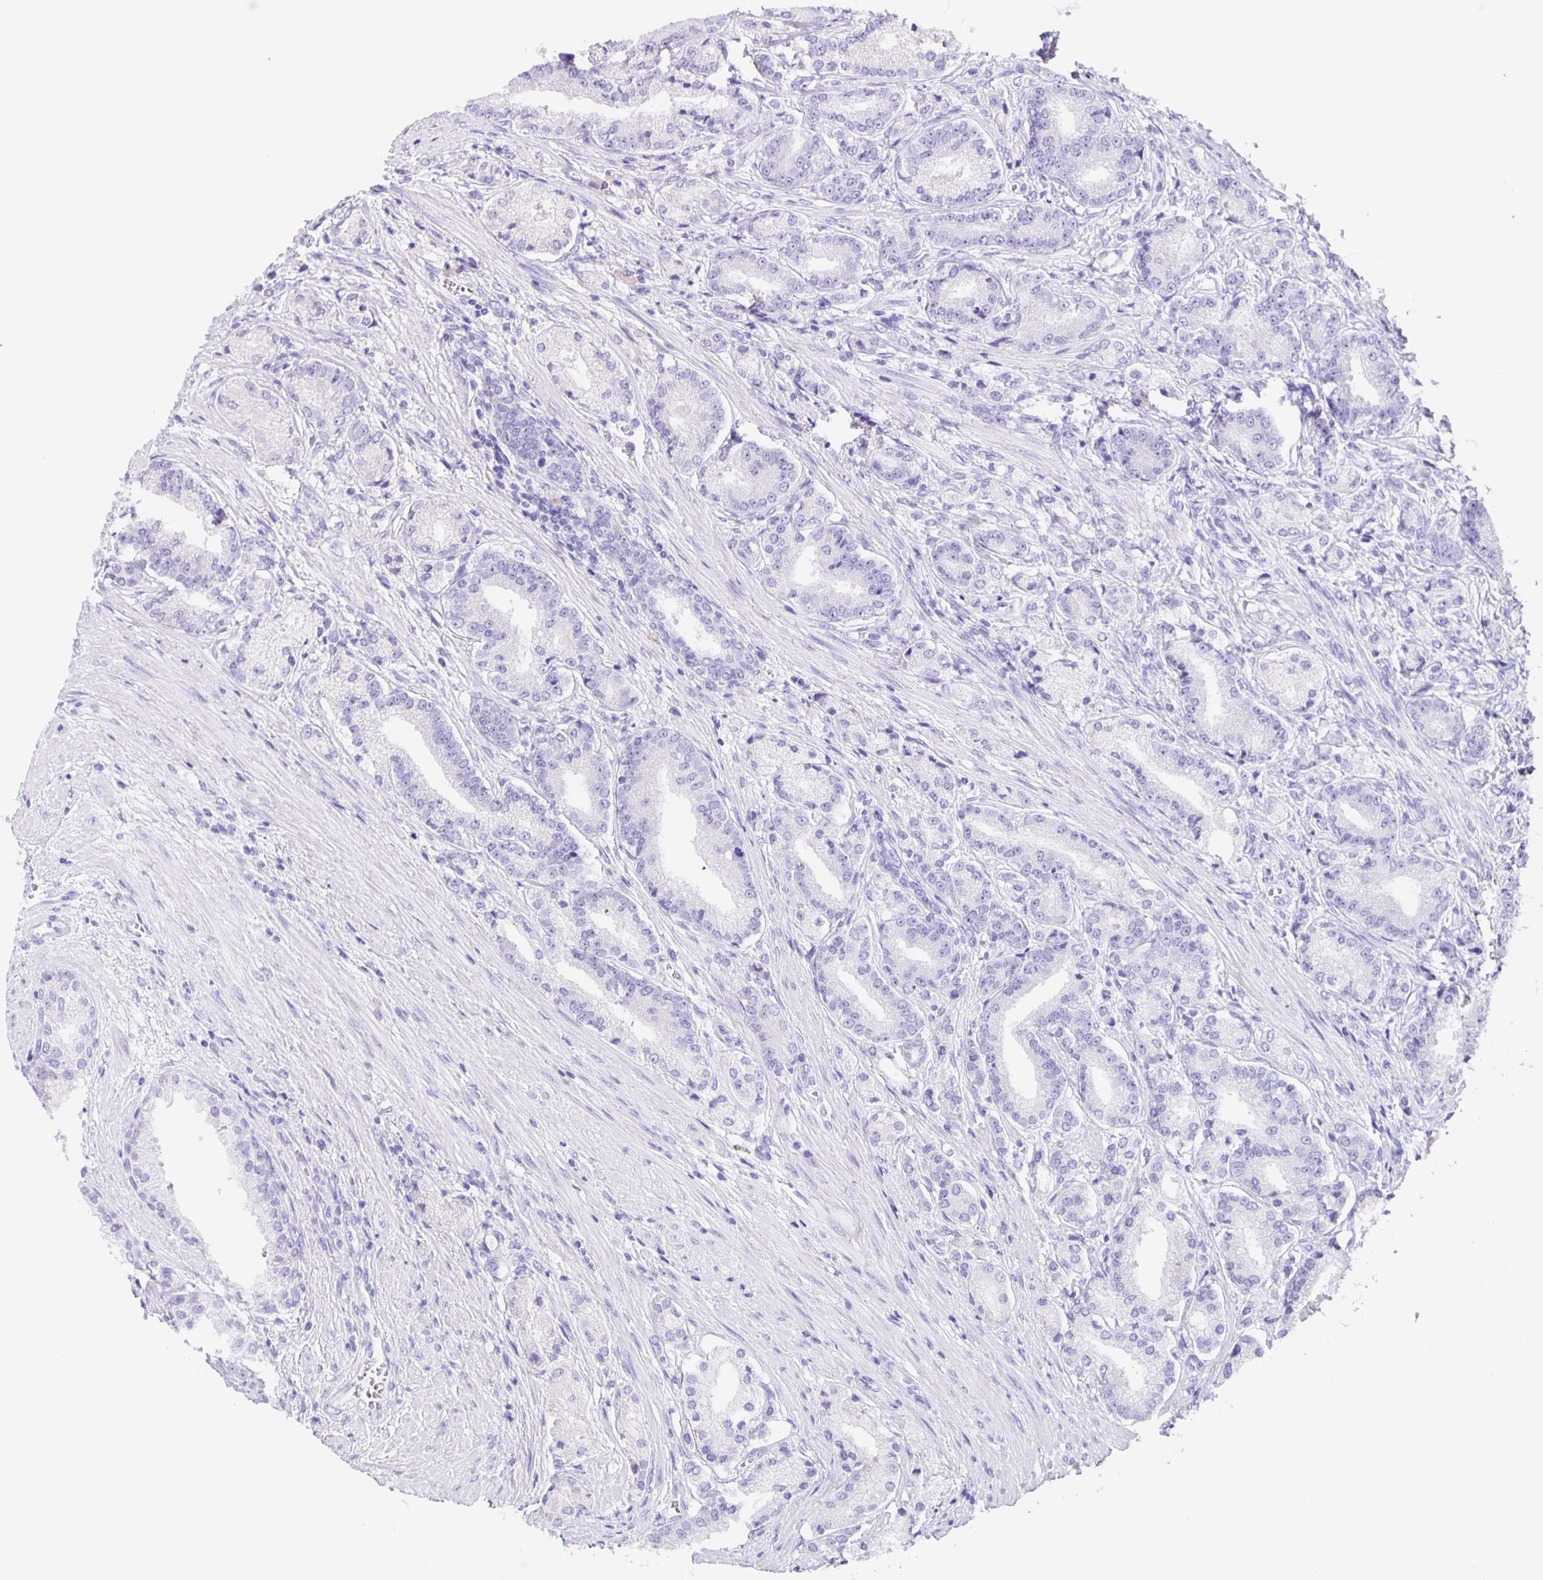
{"staining": {"intensity": "negative", "quantity": "none", "location": "none"}, "tissue": "prostate cancer", "cell_type": "Tumor cells", "image_type": "cancer", "snomed": [{"axis": "morphology", "description": "Adenocarcinoma, High grade"}, {"axis": "topography", "description": "Prostate and seminal vesicle, NOS"}], "caption": "Immunohistochemistry photomicrograph of human prostate cancer stained for a protein (brown), which displays no expression in tumor cells. (Immunohistochemistry (ihc), brightfield microscopy, high magnification).", "gene": "GUCA2A", "patient": {"sex": "male", "age": 61}}